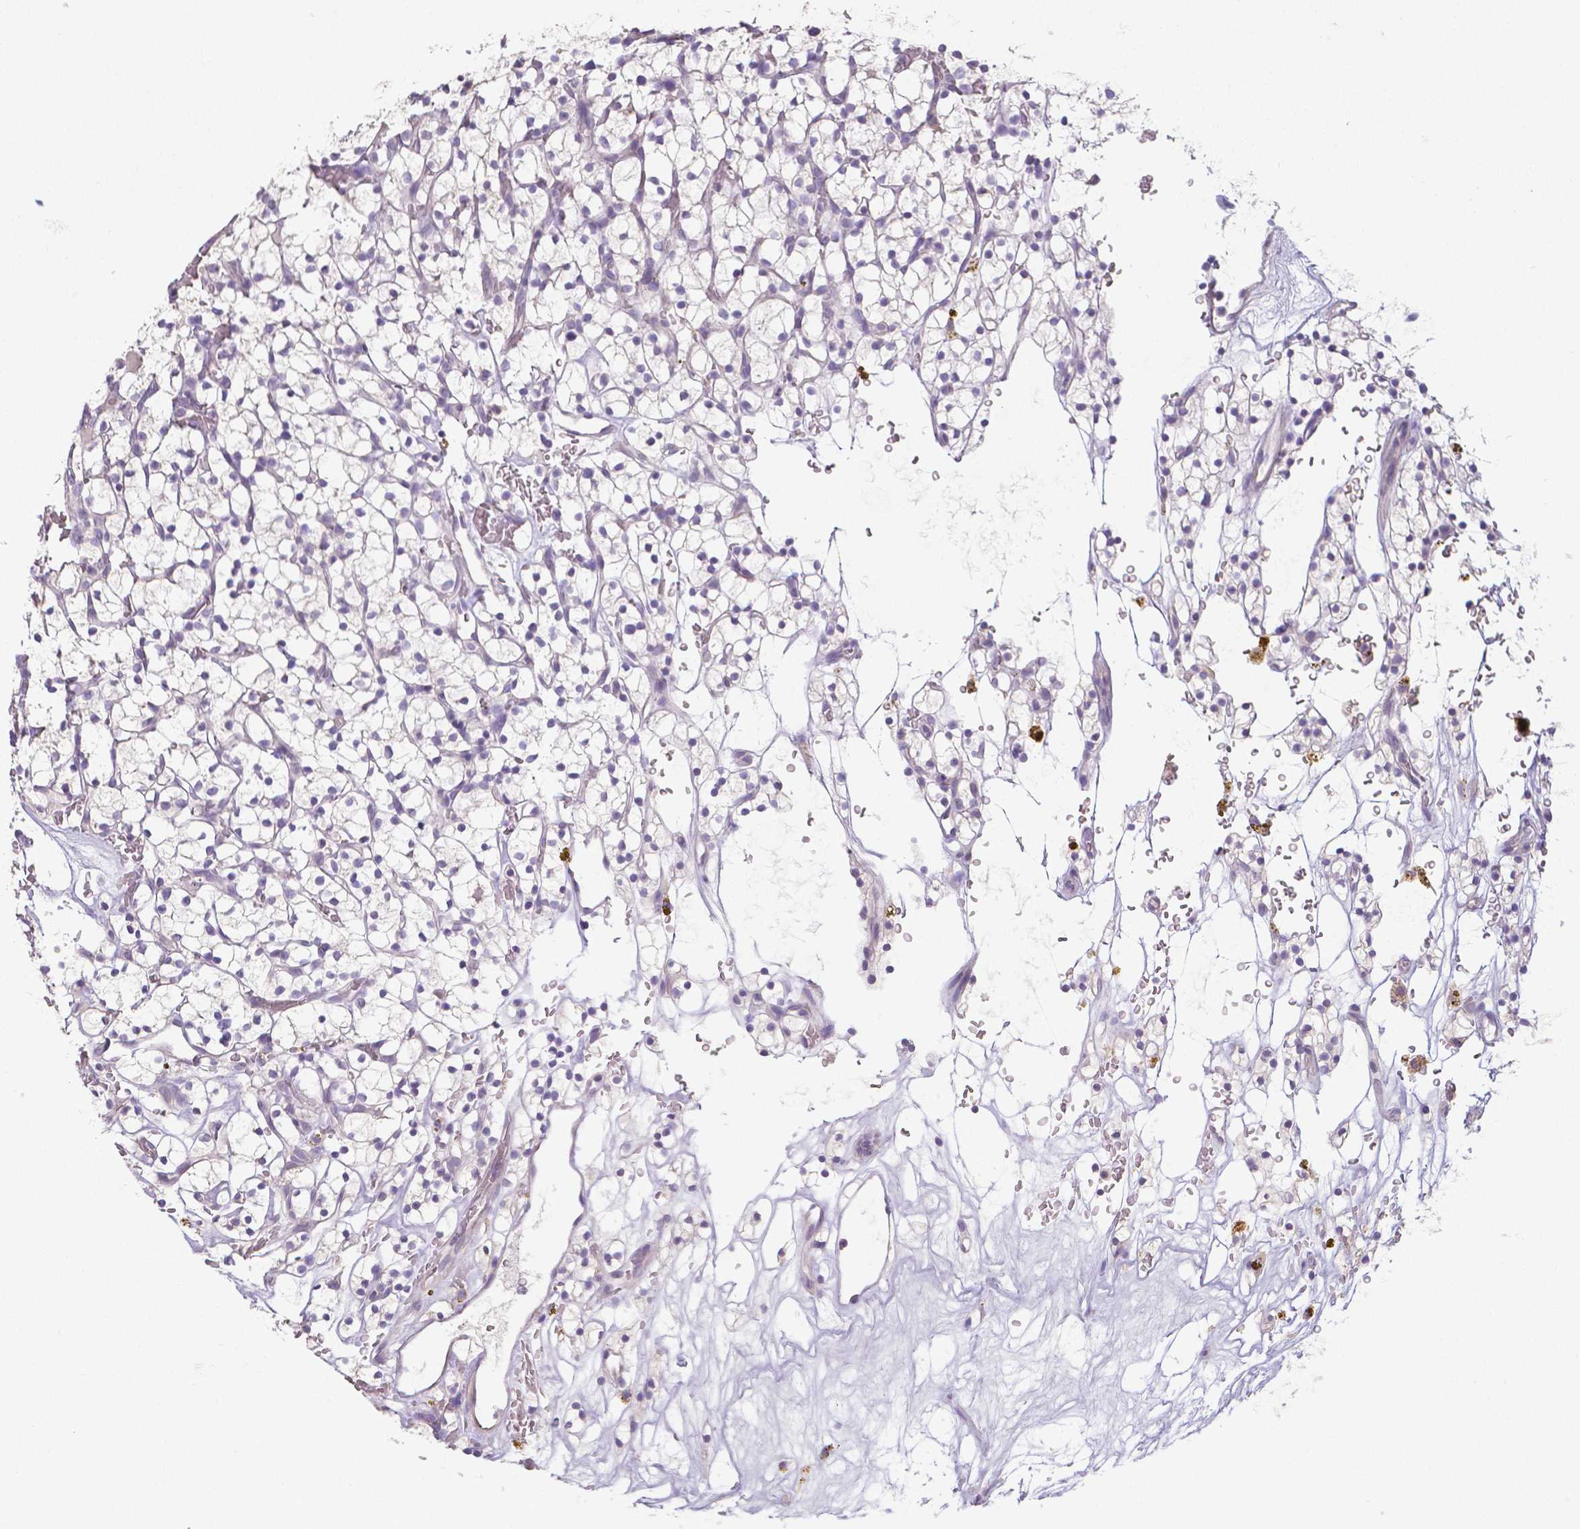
{"staining": {"intensity": "negative", "quantity": "none", "location": "none"}, "tissue": "renal cancer", "cell_type": "Tumor cells", "image_type": "cancer", "snomed": [{"axis": "morphology", "description": "Adenocarcinoma, NOS"}, {"axis": "topography", "description": "Kidney"}], "caption": "Immunohistochemistry (IHC) micrograph of neoplastic tissue: renal cancer stained with DAB reveals no significant protein positivity in tumor cells.", "gene": "CRMP1", "patient": {"sex": "female", "age": 64}}